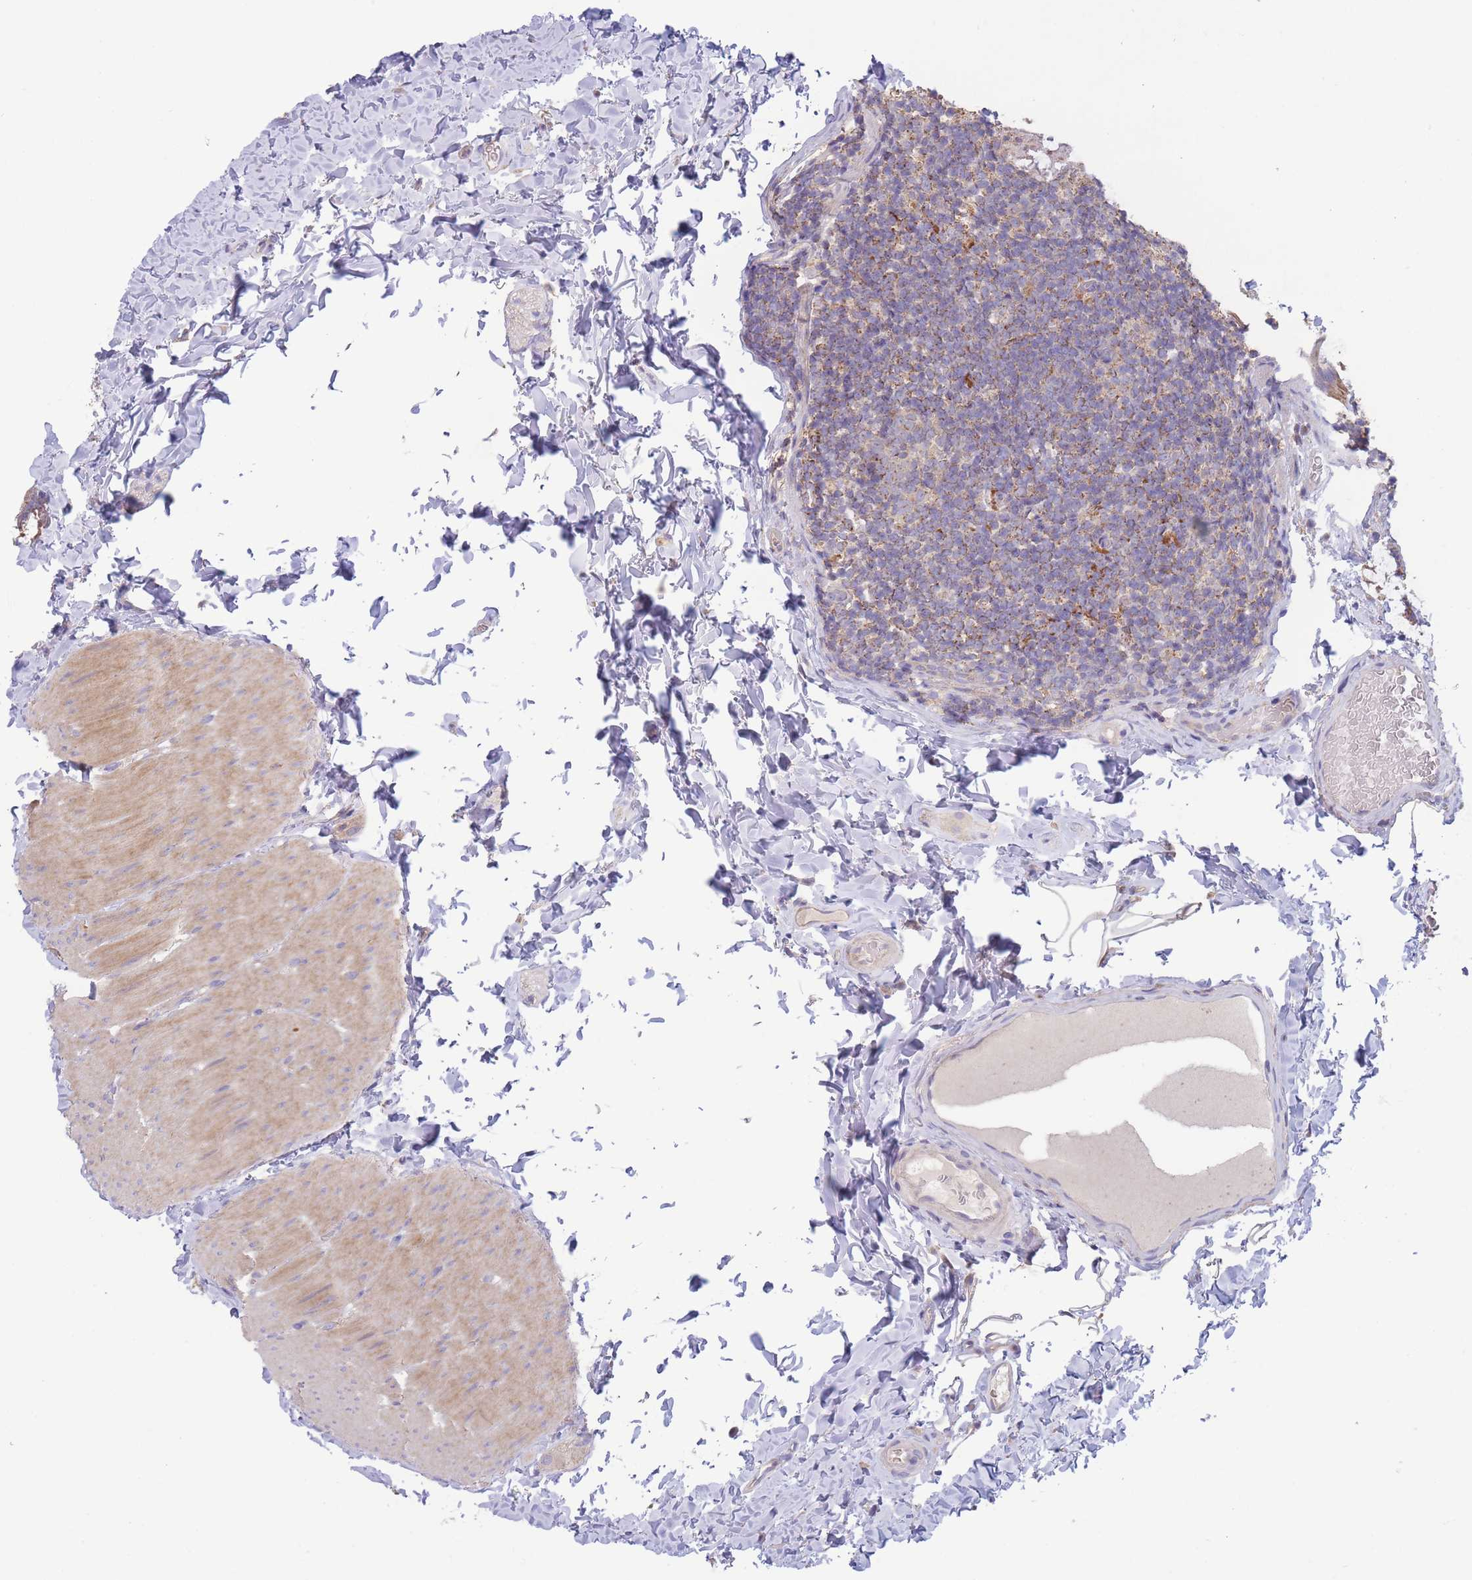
{"staining": {"intensity": "negative", "quantity": "none", "location": "none"}, "tissue": "colon", "cell_type": "Endothelial cells", "image_type": "normal", "snomed": [{"axis": "morphology", "description": "Normal tissue, NOS"}, {"axis": "topography", "description": "Colon"}], "caption": "High power microscopy micrograph of an IHC photomicrograph of unremarkable colon, revealing no significant expression in endothelial cells. The staining was performed using DAB (3,3'-diaminobenzidine) to visualize the protein expression in brown, while the nuclei were stained in blue with hematoxylin (Magnification: 20x).", "gene": "SLC25A42", "patient": {"sex": "male", "age": 46}}